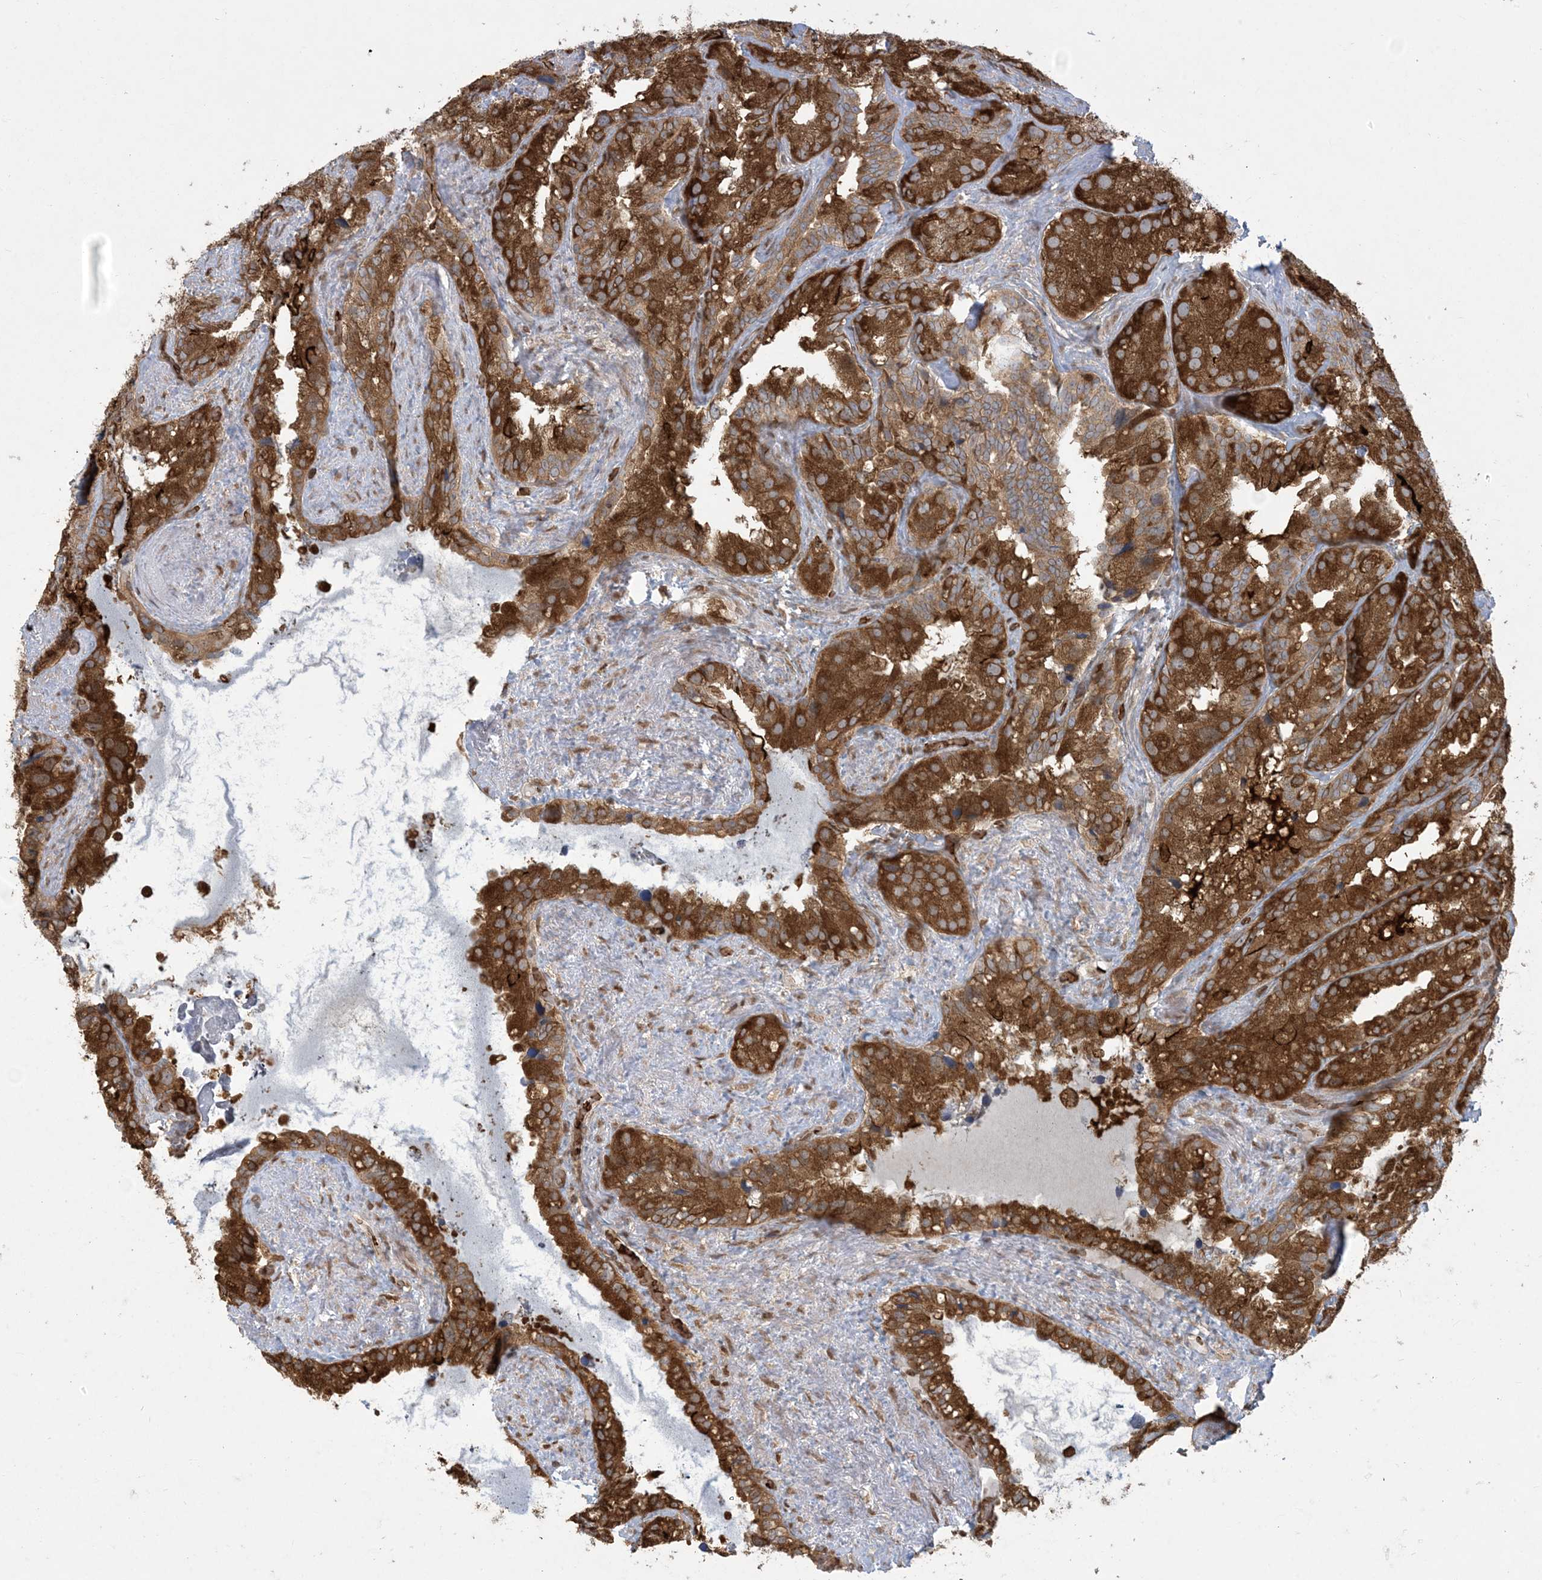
{"staining": {"intensity": "strong", "quantity": ">75%", "location": "cytoplasmic/membranous"}, "tissue": "seminal vesicle", "cell_type": "Glandular cells", "image_type": "normal", "snomed": [{"axis": "morphology", "description": "Normal tissue, NOS"}, {"axis": "topography", "description": "Prostate"}, {"axis": "topography", "description": "Seminal veicle"}], "caption": "Protein expression analysis of unremarkable seminal vesicle displays strong cytoplasmic/membranous positivity in about >75% of glandular cells.", "gene": "ABCF3", "patient": {"sex": "male", "age": 68}}